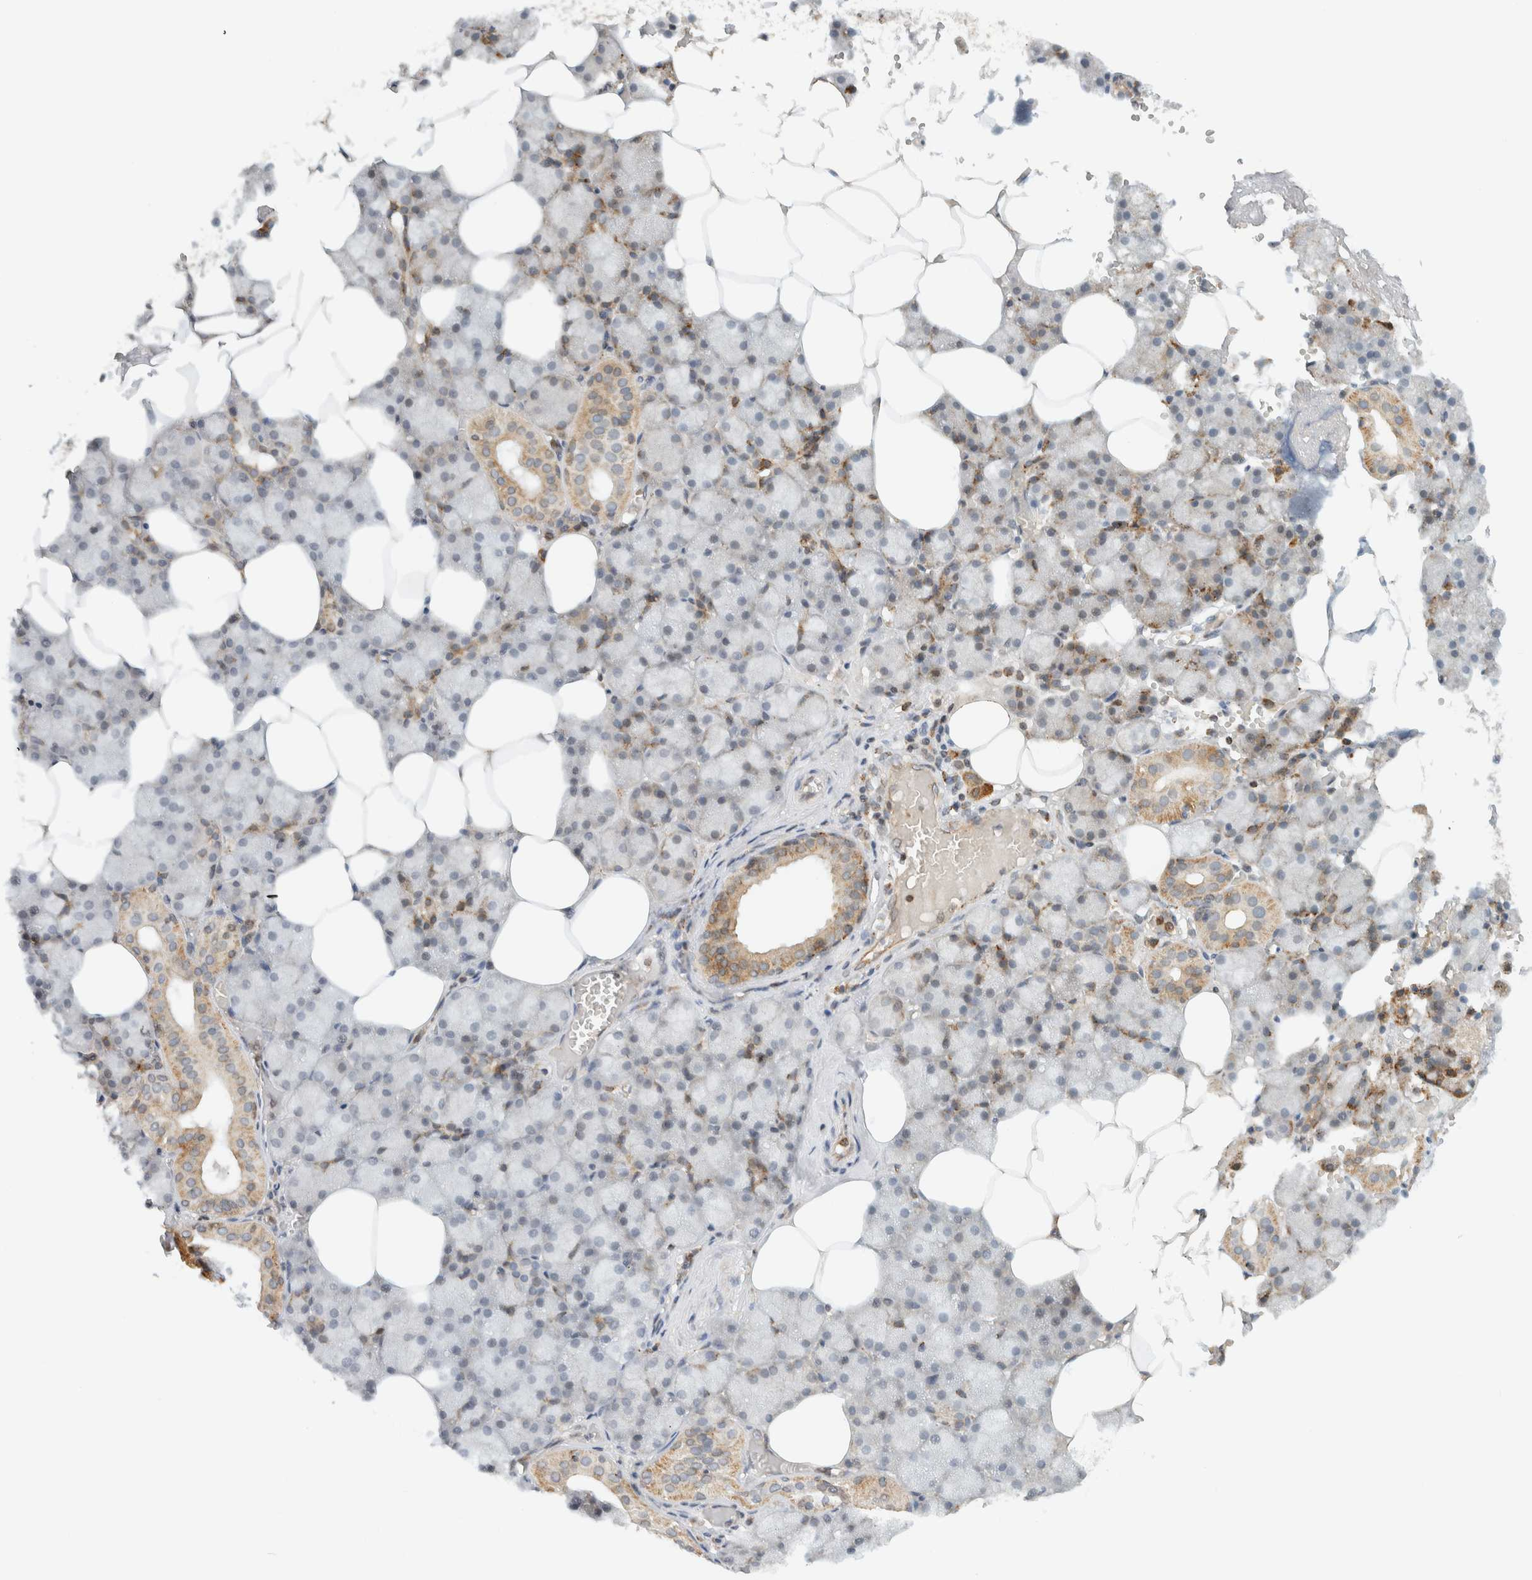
{"staining": {"intensity": "moderate", "quantity": "<25%", "location": "cytoplasmic/membranous"}, "tissue": "salivary gland", "cell_type": "Glandular cells", "image_type": "normal", "snomed": [{"axis": "morphology", "description": "Normal tissue, NOS"}, {"axis": "topography", "description": "Salivary gland"}], "caption": "Glandular cells display moderate cytoplasmic/membranous staining in about <25% of cells in benign salivary gland.", "gene": "ITPRID1", "patient": {"sex": "male", "age": 62}}